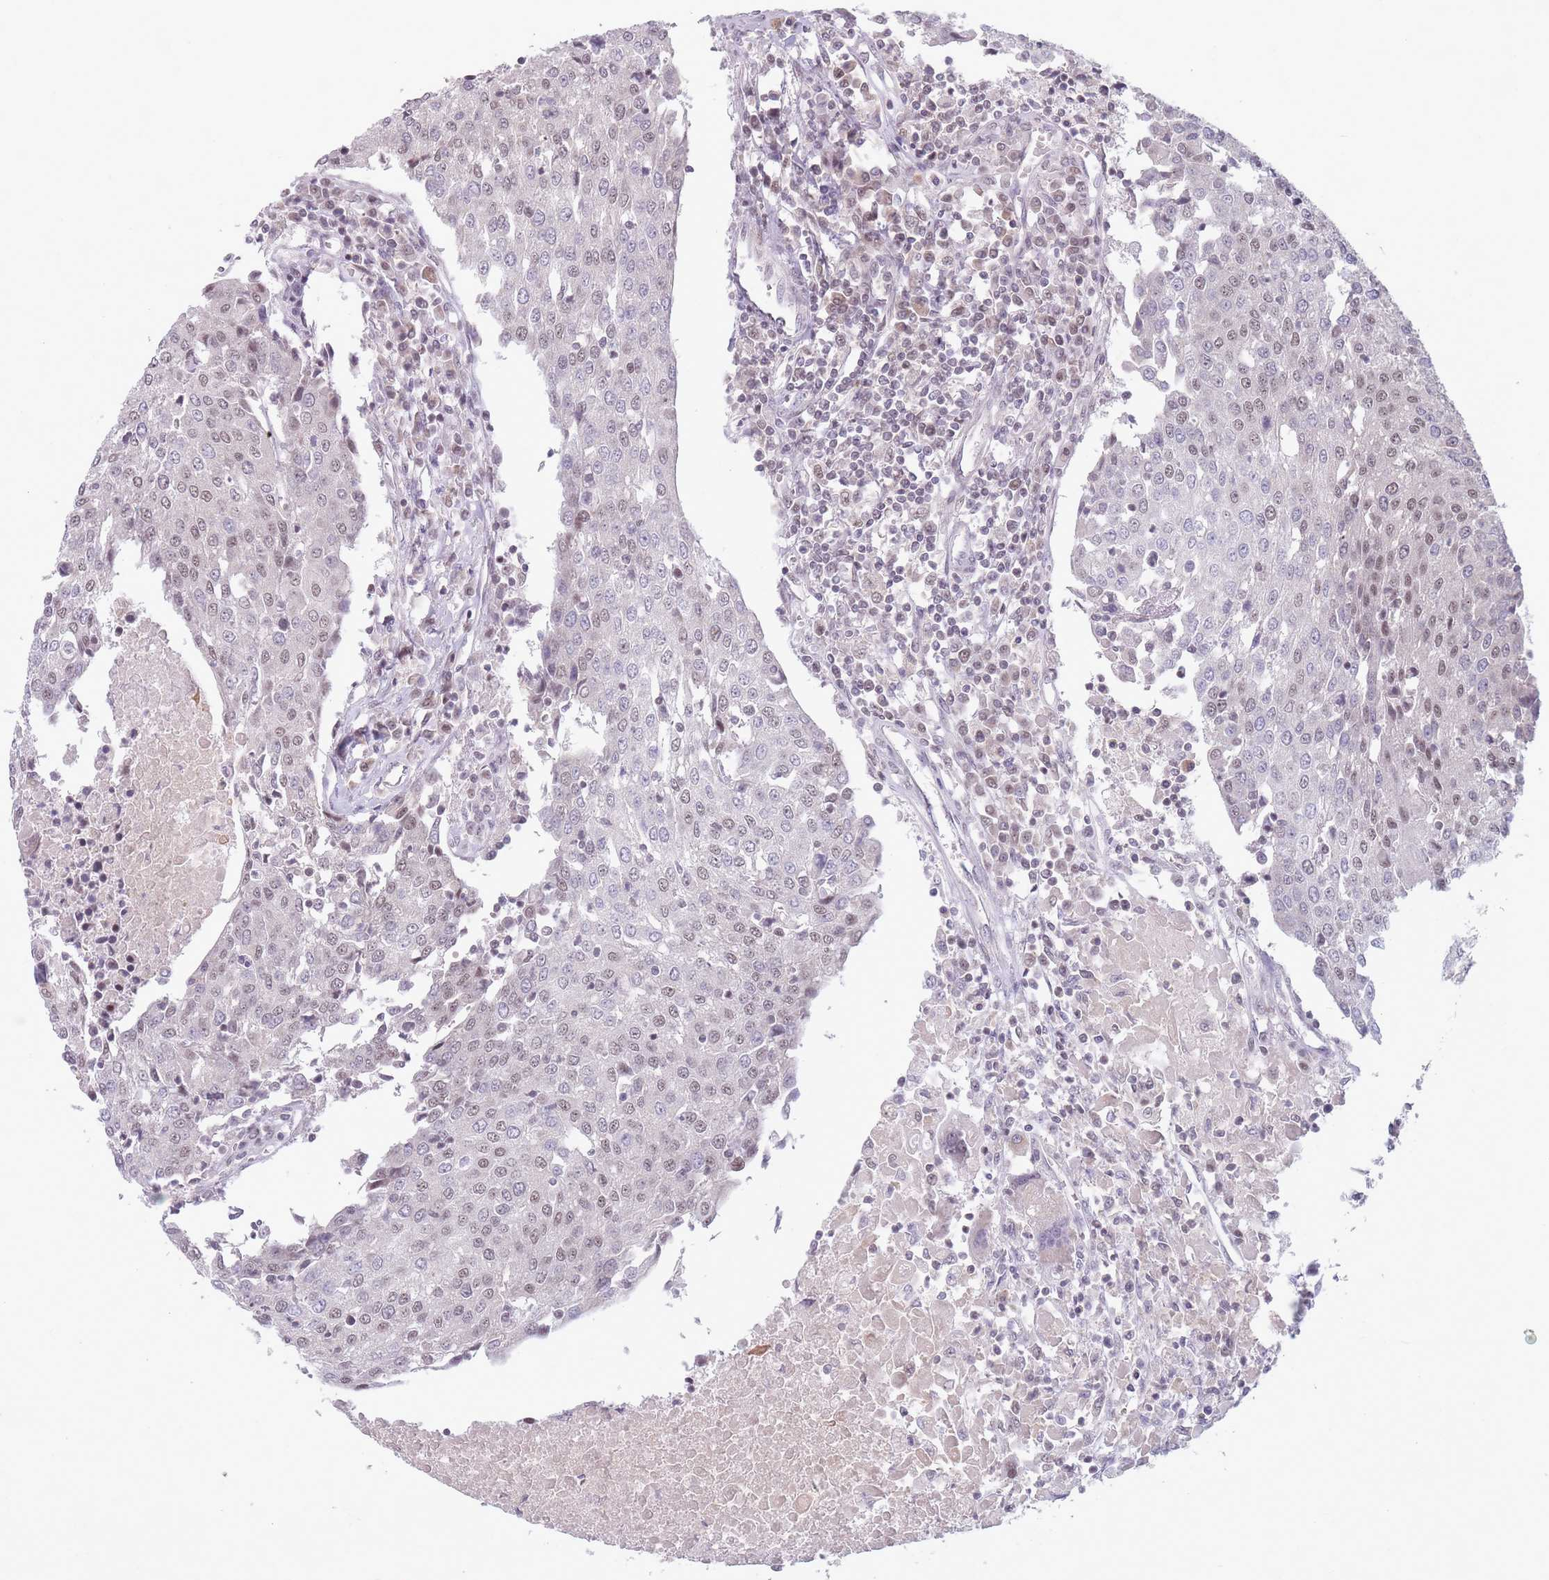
{"staining": {"intensity": "weak", "quantity": "25%-75%", "location": "nuclear"}, "tissue": "urothelial cancer", "cell_type": "Tumor cells", "image_type": "cancer", "snomed": [{"axis": "morphology", "description": "Urothelial carcinoma, High grade"}, {"axis": "topography", "description": "Urinary bladder"}], "caption": "Urothelial cancer tissue shows weak nuclear positivity in approximately 25%-75% of tumor cells (DAB (3,3'-diaminobenzidine) IHC with brightfield microscopy, high magnification).", "gene": "ARID3B", "patient": {"sex": "female", "age": 85}}